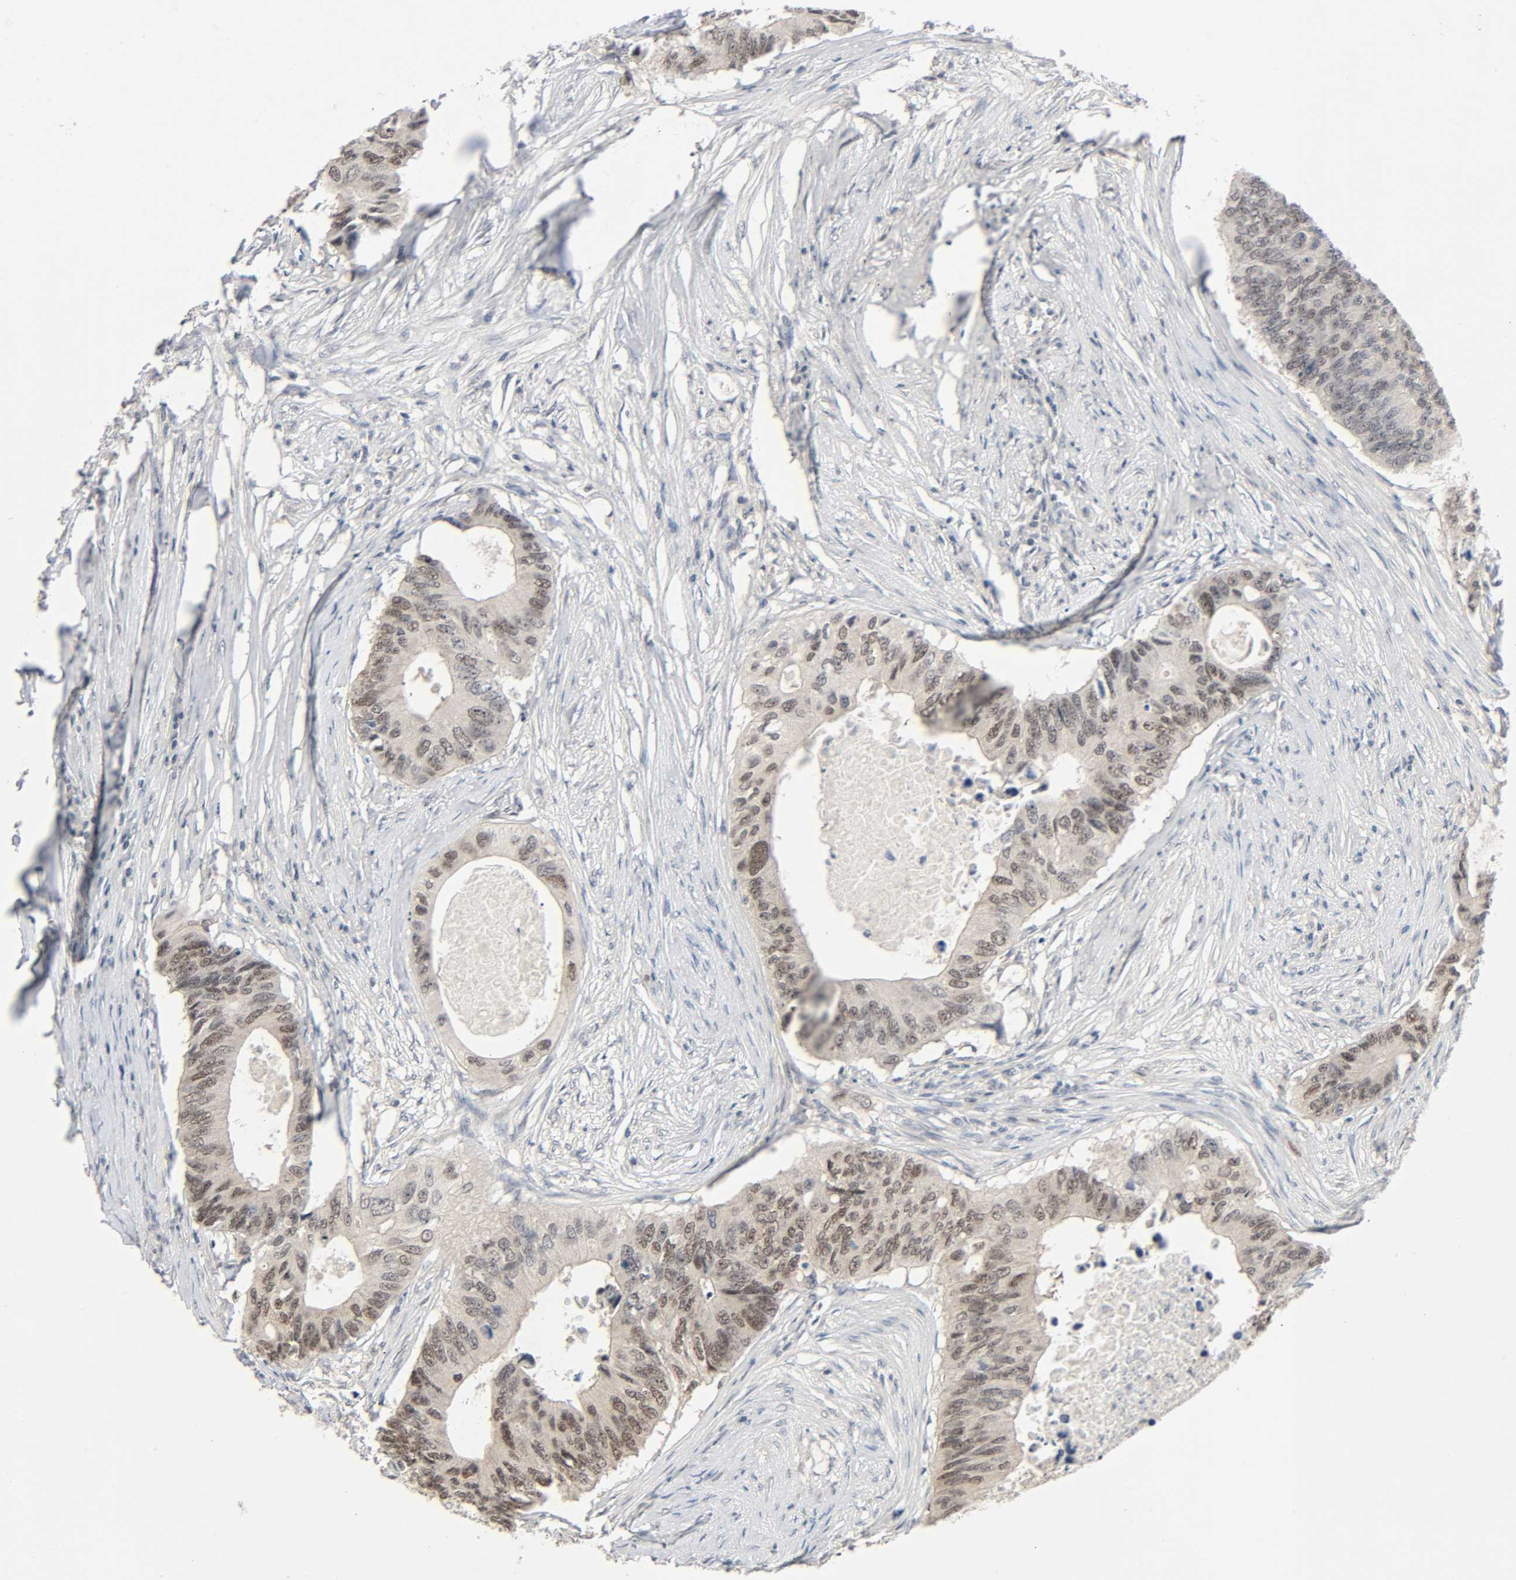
{"staining": {"intensity": "weak", "quantity": "25%-75%", "location": "cytoplasmic/membranous,nuclear"}, "tissue": "colorectal cancer", "cell_type": "Tumor cells", "image_type": "cancer", "snomed": [{"axis": "morphology", "description": "Adenocarcinoma, NOS"}, {"axis": "topography", "description": "Colon"}], "caption": "Protein expression analysis of human colorectal cancer reveals weak cytoplasmic/membranous and nuclear positivity in about 25%-75% of tumor cells.", "gene": "MAPKAPK5", "patient": {"sex": "male", "age": 71}}